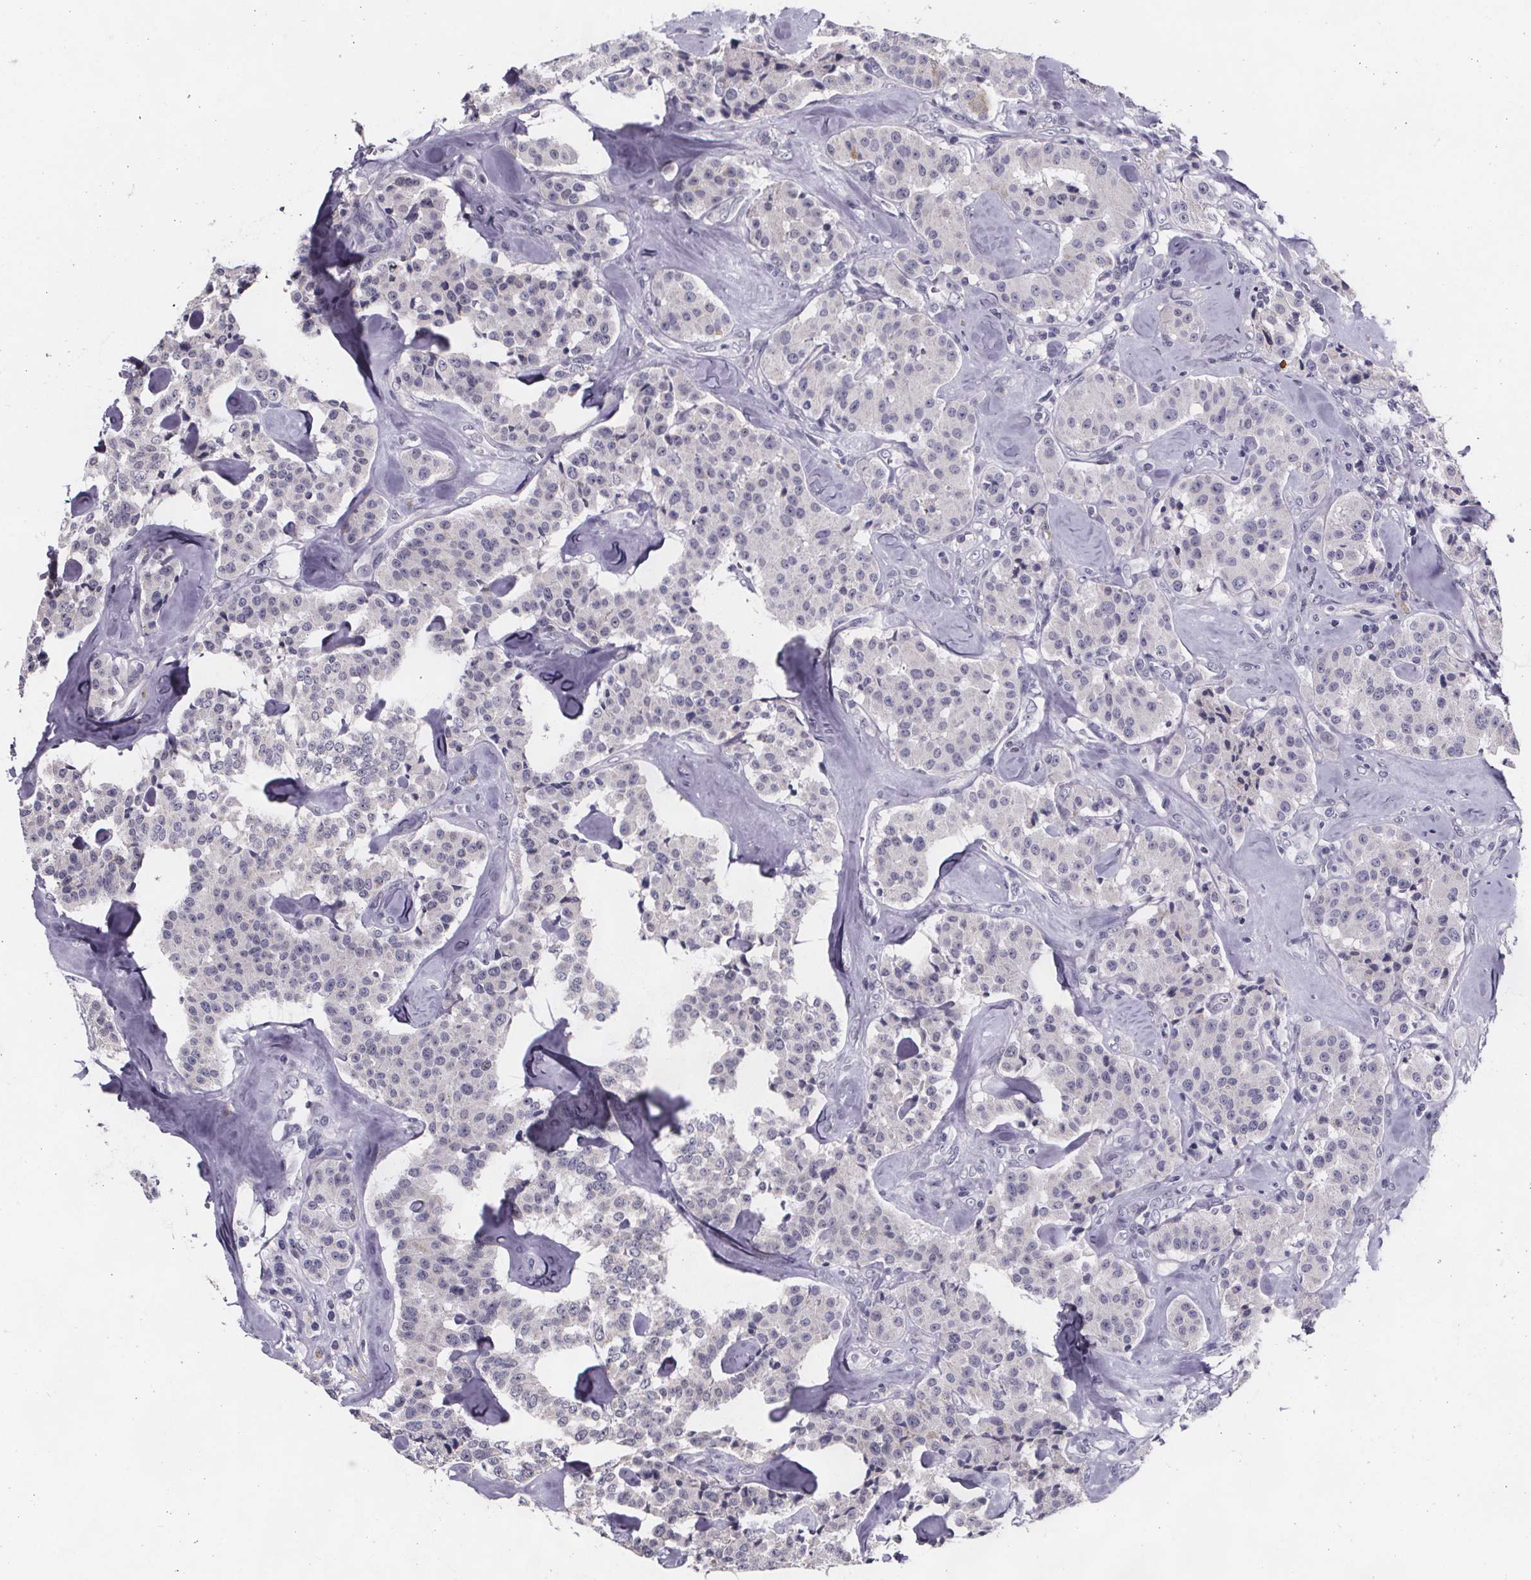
{"staining": {"intensity": "negative", "quantity": "none", "location": "none"}, "tissue": "carcinoid", "cell_type": "Tumor cells", "image_type": "cancer", "snomed": [{"axis": "morphology", "description": "Carcinoid, malignant, NOS"}, {"axis": "topography", "description": "Pancreas"}], "caption": "The histopathology image reveals no staining of tumor cells in malignant carcinoid. (Immunohistochemistry (ihc), brightfield microscopy, high magnification).", "gene": "PAH", "patient": {"sex": "male", "age": 41}}